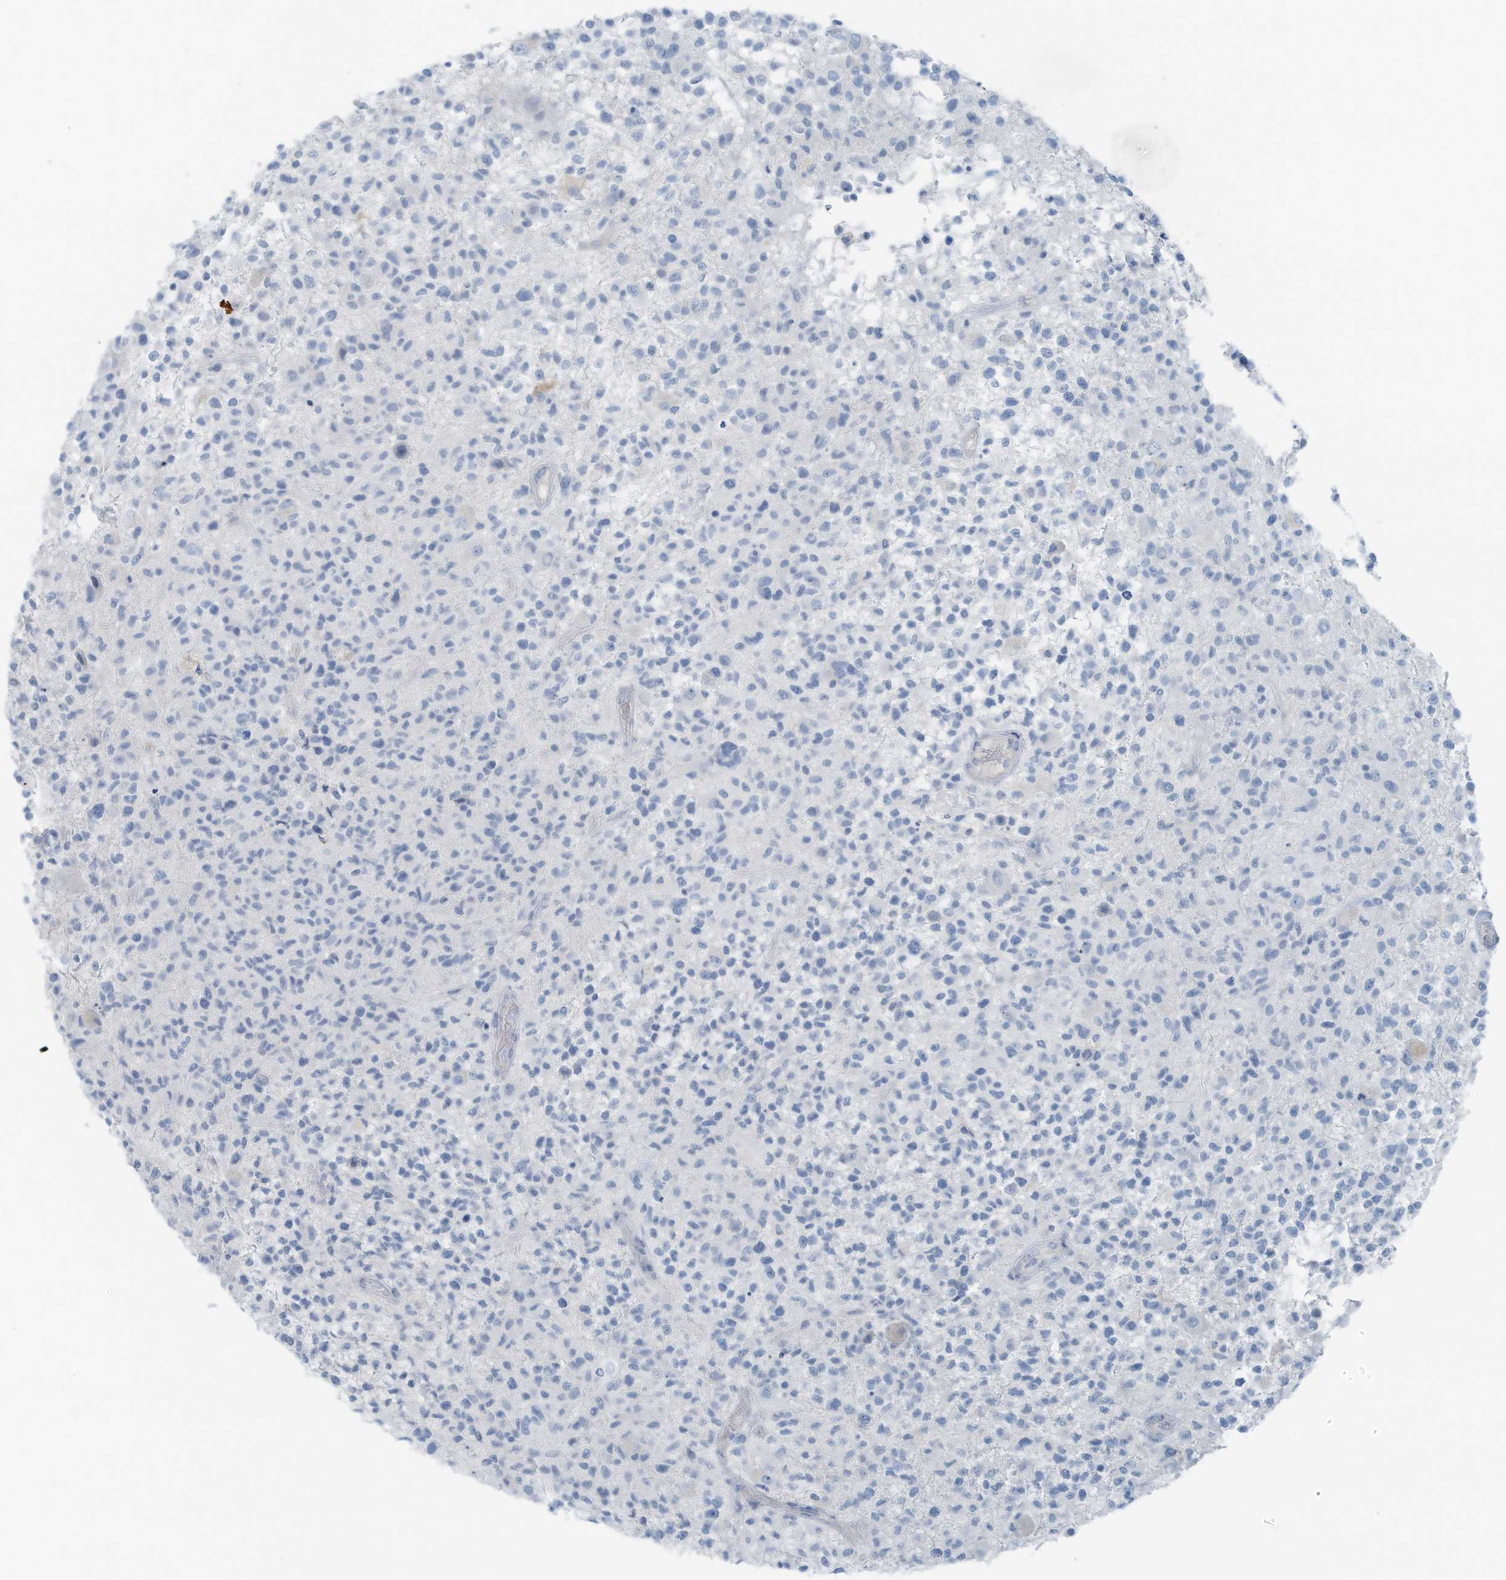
{"staining": {"intensity": "negative", "quantity": "none", "location": "none"}, "tissue": "glioma", "cell_type": "Tumor cells", "image_type": "cancer", "snomed": [{"axis": "morphology", "description": "Glioma, malignant, High grade"}, {"axis": "morphology", "description": "Glioblastoma, NOS"}, {"axis": "topography", "description": "Brain"}], "caption": "Glioma was stained to show a protein in brown. There is no significant staining in tumor cells.", "gene": "SLC25A43", "patient": {"sex": "male", "age": 60}}